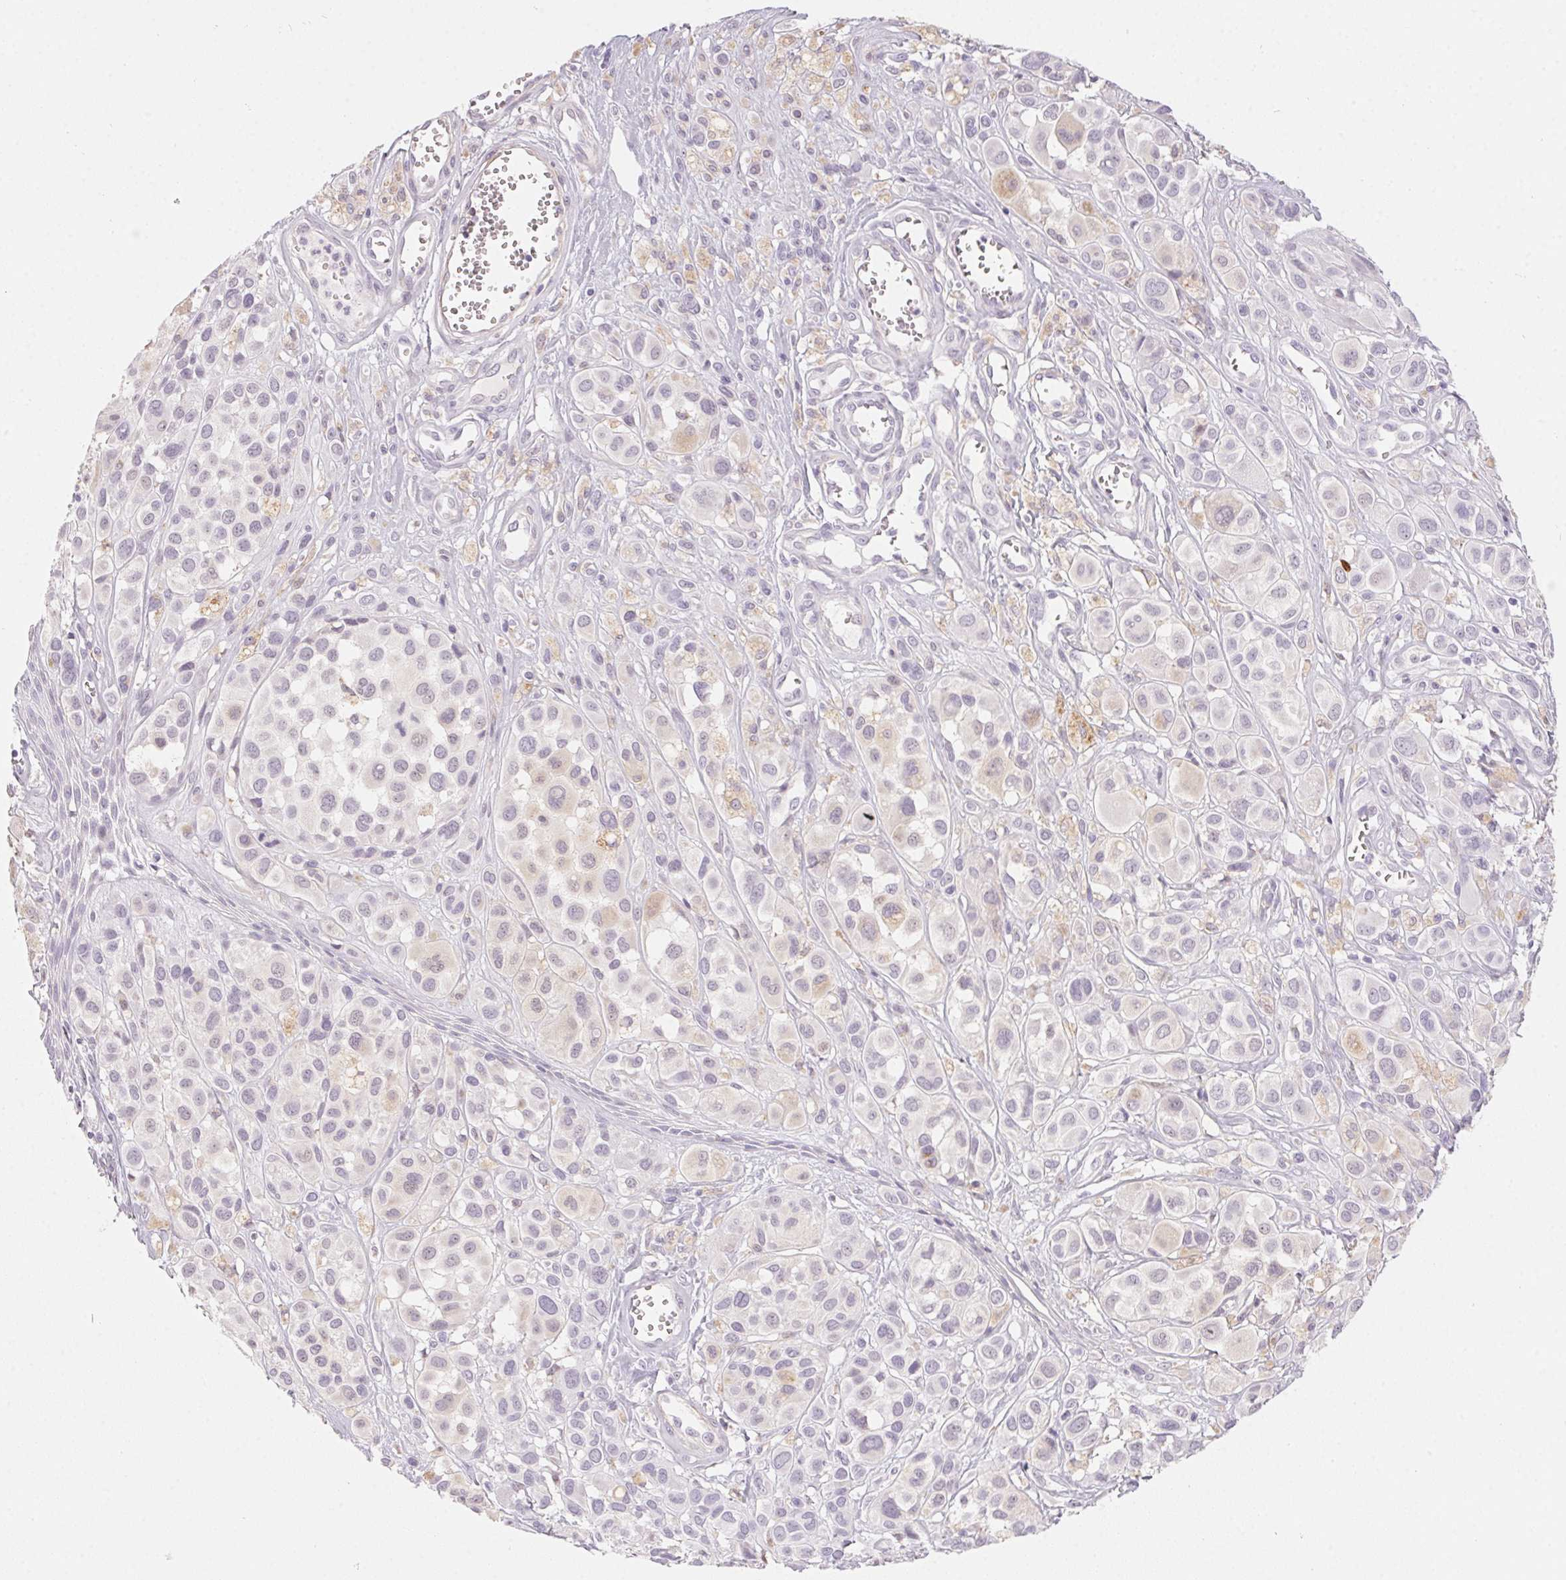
{"staining": {"intensity": "negative", "quantity": "none", "location": "none"}, "tissue": "melanoma", "cell_type": "Tumor cells", "image_type": "cancer", "snomed": [{"axis": "morphology", "description": "Malignant melanoma, NOS"}, {"axis": "topography", "description": "Skin"}], "caption": "Tumor cells are negative for brown protein staining in melanoma.", "gene": "PRPH", "patient": {"sex": "male", "age": 77}}